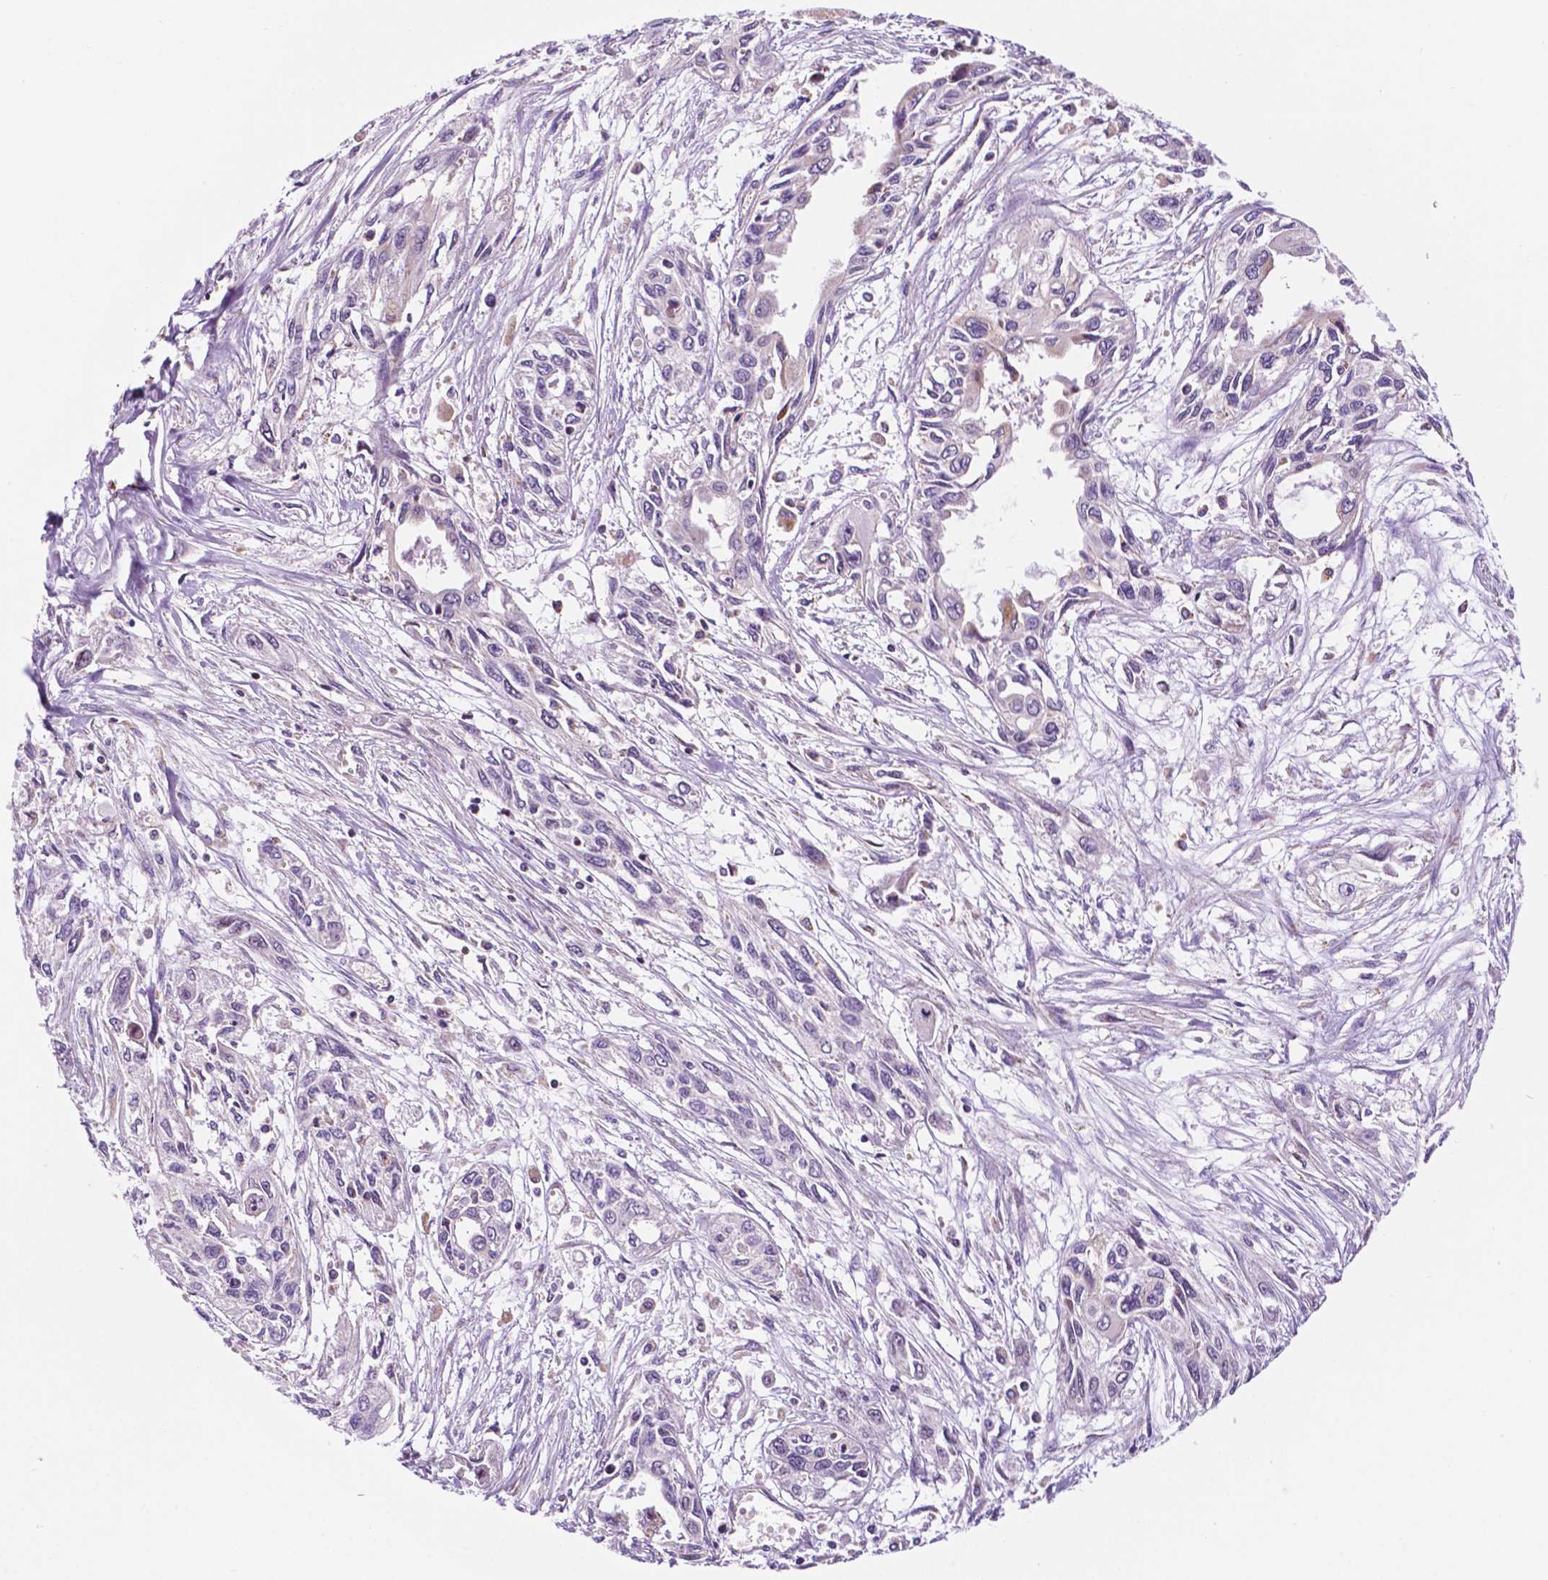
{"staining": {"intensity": "negative", "quantity": "none", "location": "none"}, "tissue": "pancreatic cancer", "cell_type": "Tumor cells", "image_type": "cancer", "snomed": [{"axis": "morphology", "description": "Adenocarcinoma, NOS"}, {"axis": "topography", "description": "Pancreas"}], "caption": "Pancreatic cancer was stained to show a protein in brown. There is no significant expression in tumor cells. Brightfield microscopy of immunohistochemistry stained with DAB (3,3'-diaminobenzidine) (brown) and hematoxylin (blue), captured at high magnification.", "gene": "GEMIN4", "patient": {"sex": "female", "age": 55}}